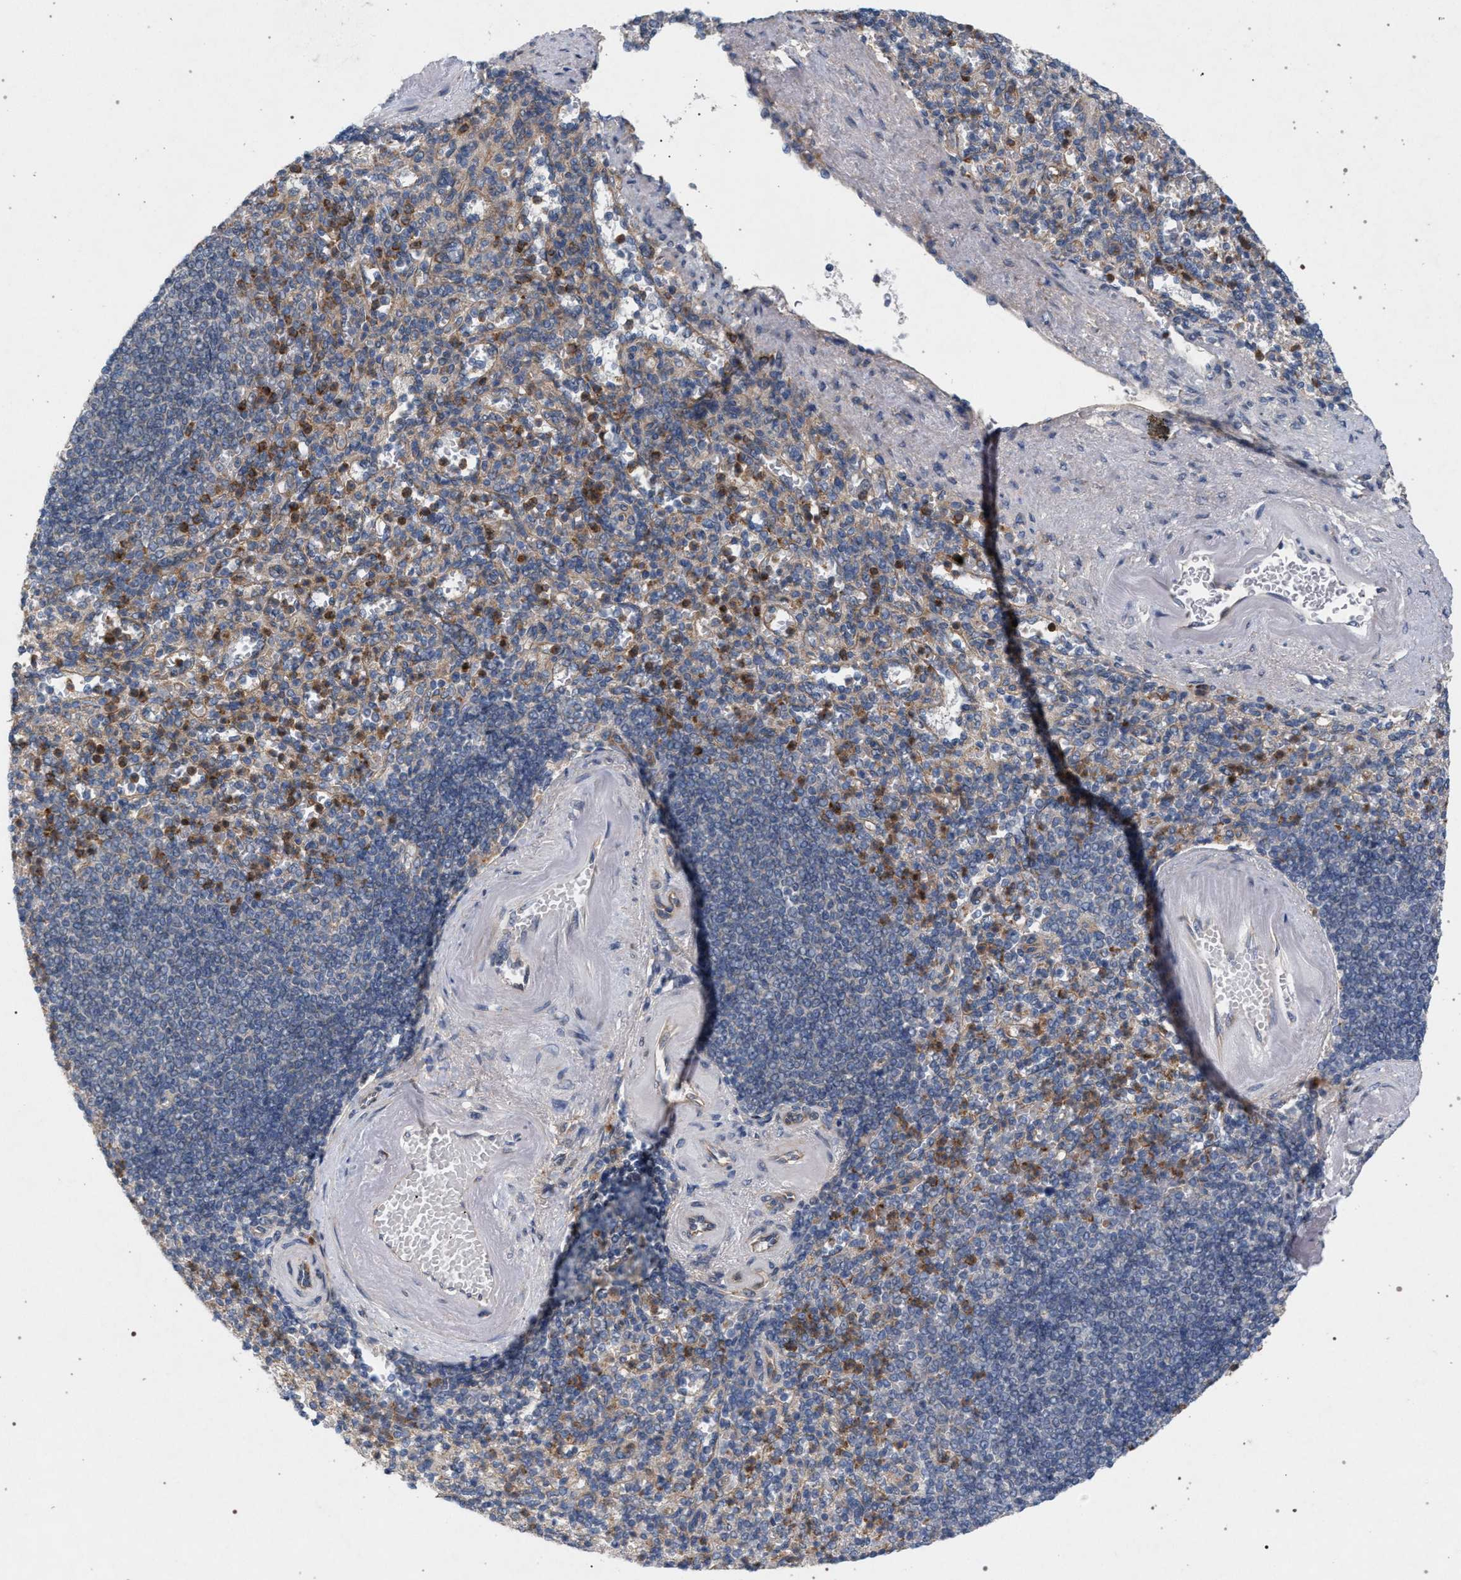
{"staining": {"intensity": "strong", "quantity": "<25%", "location": "cytoplasmic/membranous"}, "tissue": "spleen", "cell_type": "Cells in red pulp", "image_type": "normal", "snomed": [{"axis": "morphology", "description": "Normal tissue, NOS"}, {"axis": "topography", "description": "Spleen"}], "caption": "There is medium levels of strong cytoplasmic/membranous staining in cells in red pulp of normal spleen, as demonstrated by immunohistochemical staining (brown color).", "gene": "MAMDC2", "patient": {"sex": "female", "age": 74}}